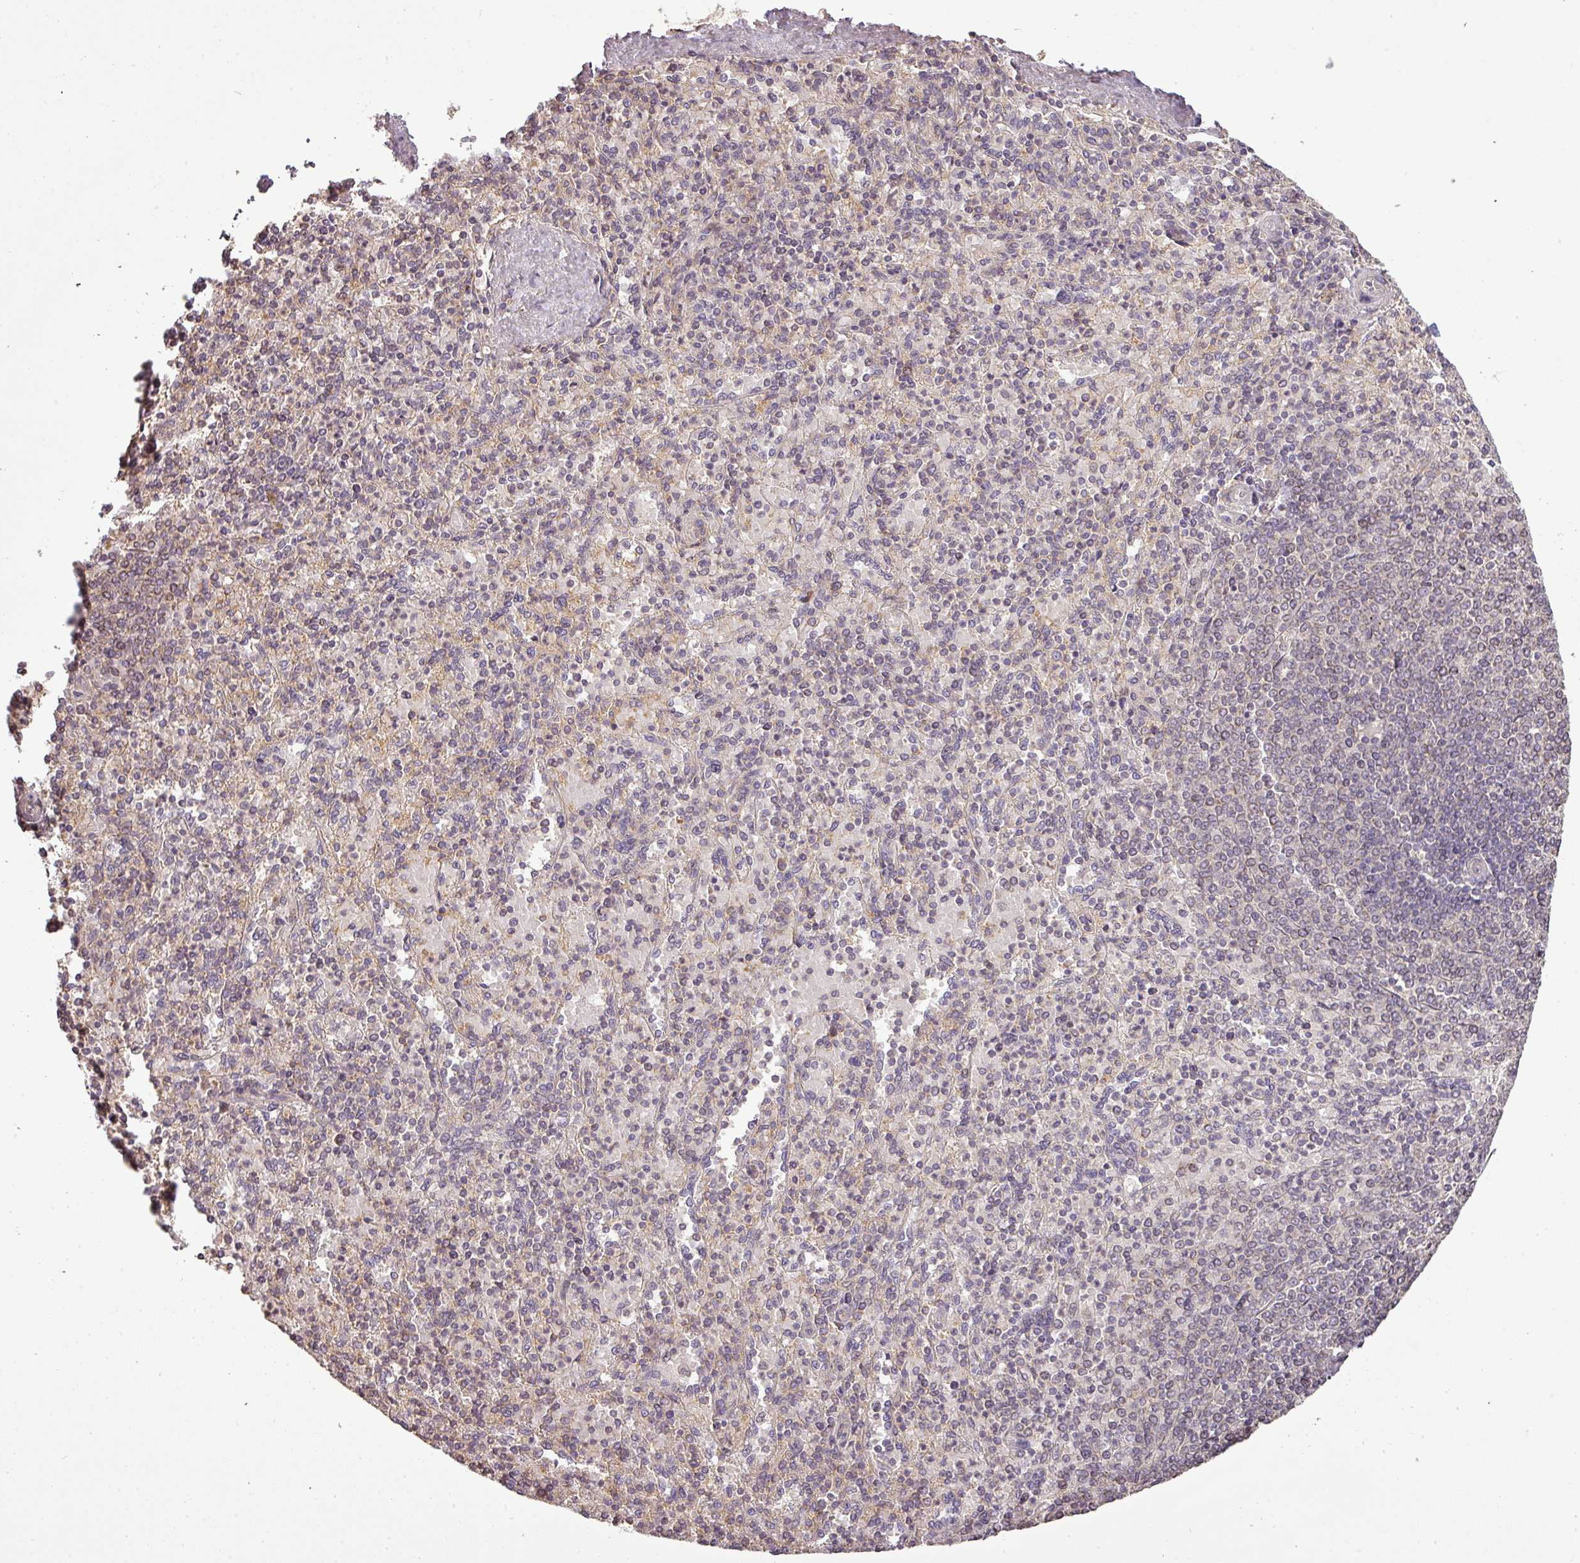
{"staining": {"intensity": "weak", "quantity": "<25%", "location": "cytoplasmic/membranous"}, "tissue": "spleen", "cell_type": "Cells in red pulp", "image_type": "normal", "snomed": [{"axis": "morphology", "description": "Normal tissue, NOS"}, {"axis": "topography", "description": "Spleen"}], "caption": "Immunohistochemical staining of benign human spleen exhibits no significant positivity in cells in red pulp.", "gene": "FAIM", "patient": {"sex": "male", "age": 82}}